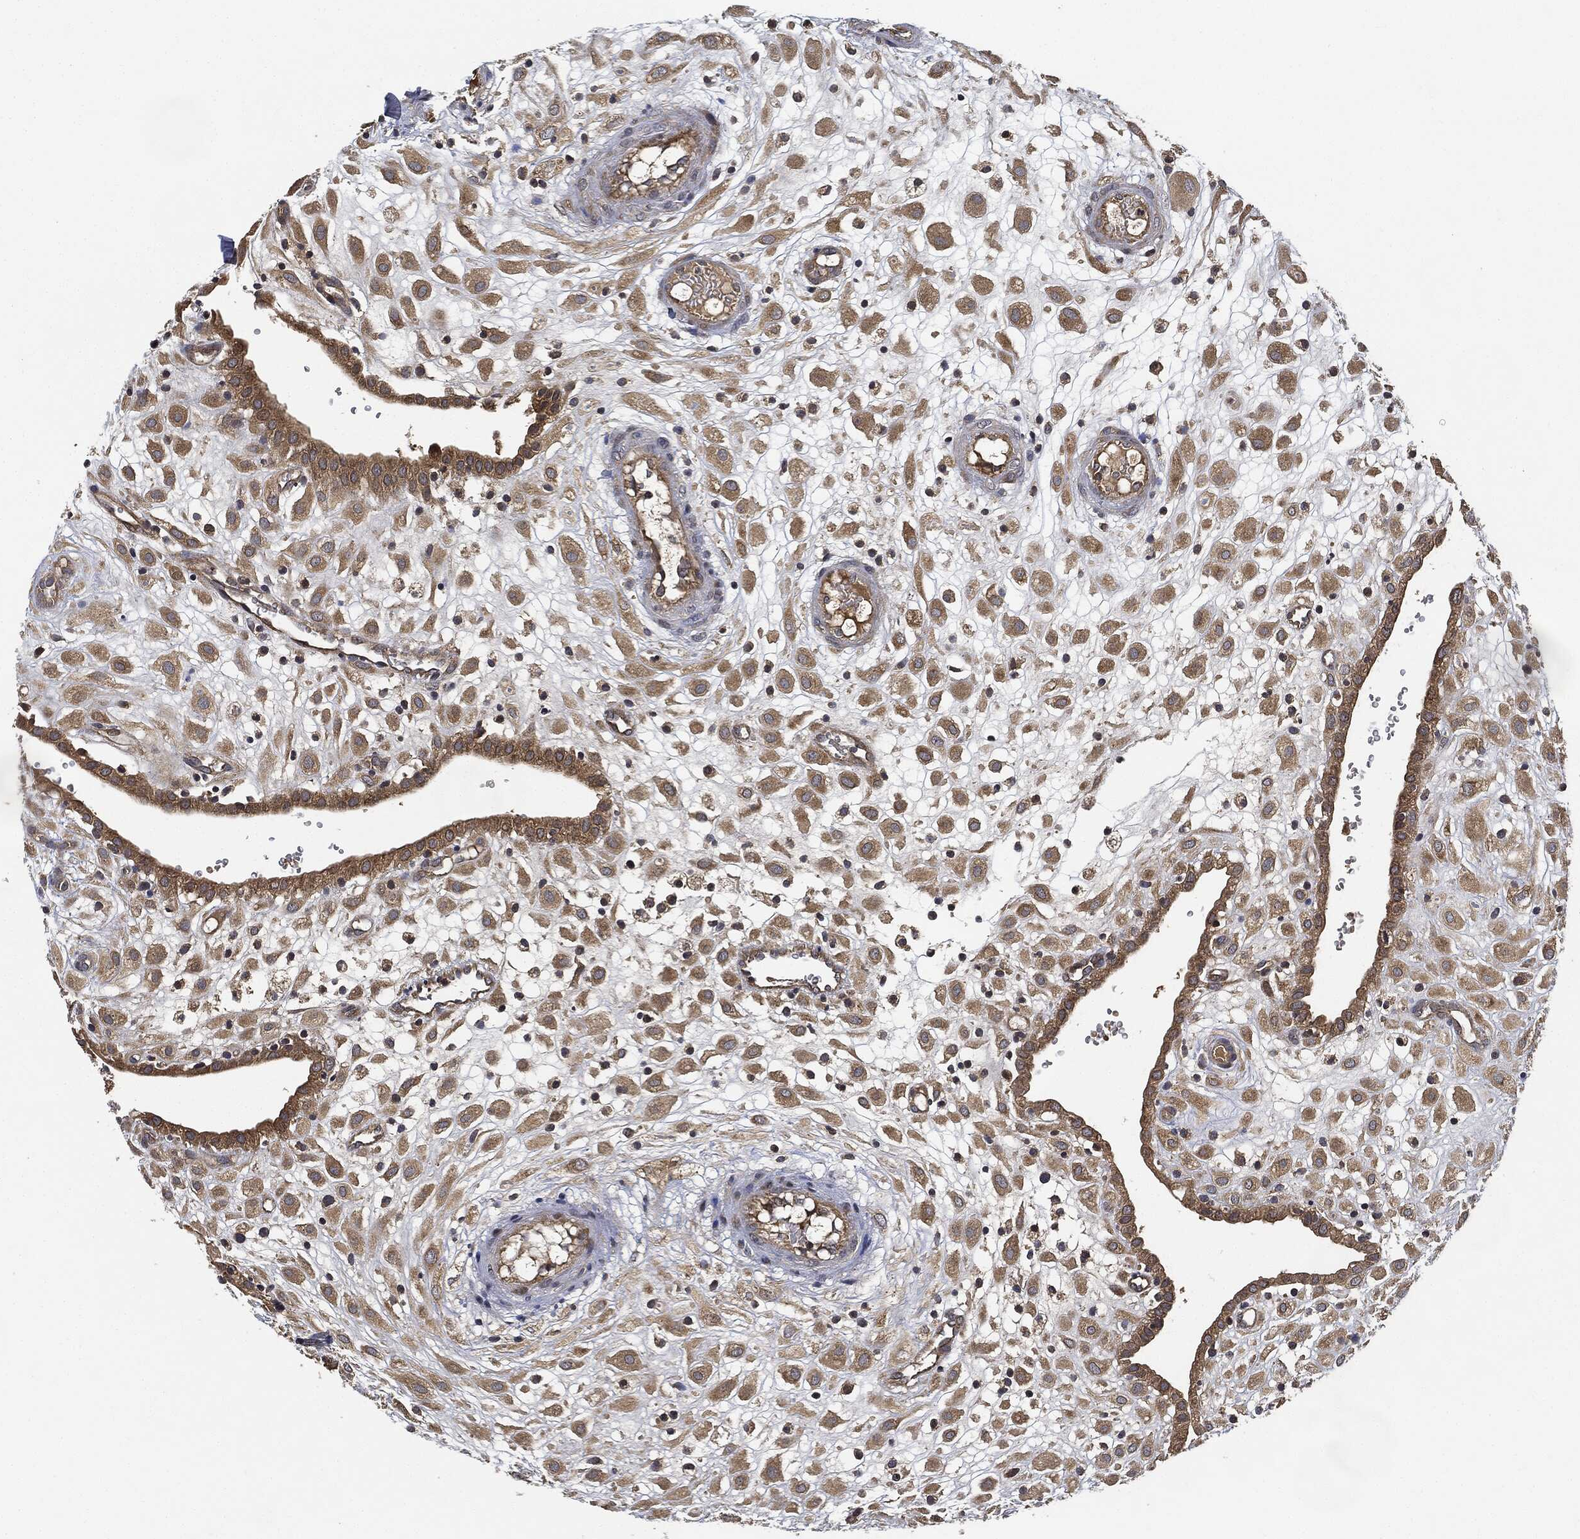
{"staining": {"intensity": "weak", "quantity": ">75%", "location": "cytoplasmic/membranous"}, "tissue": "placenta", "cell_type": "Decidual cells", "image_type": "normal", "snomed": [{"axis": "morphology", "description": "Normal tissue, NOS"}, {"axis": "topography", "description": "Placenta"}], "caption": "Immunohistochemistry (IHC) (DAB) staining of benign placenta shows weak cytoplasmic/membranous protein expression in about >75% of decidual cells. The protein is shown in brown color, while the nuclei are stained blue.", "gene": "MLST8", "patient": {"sex": "female", "age": 24}}